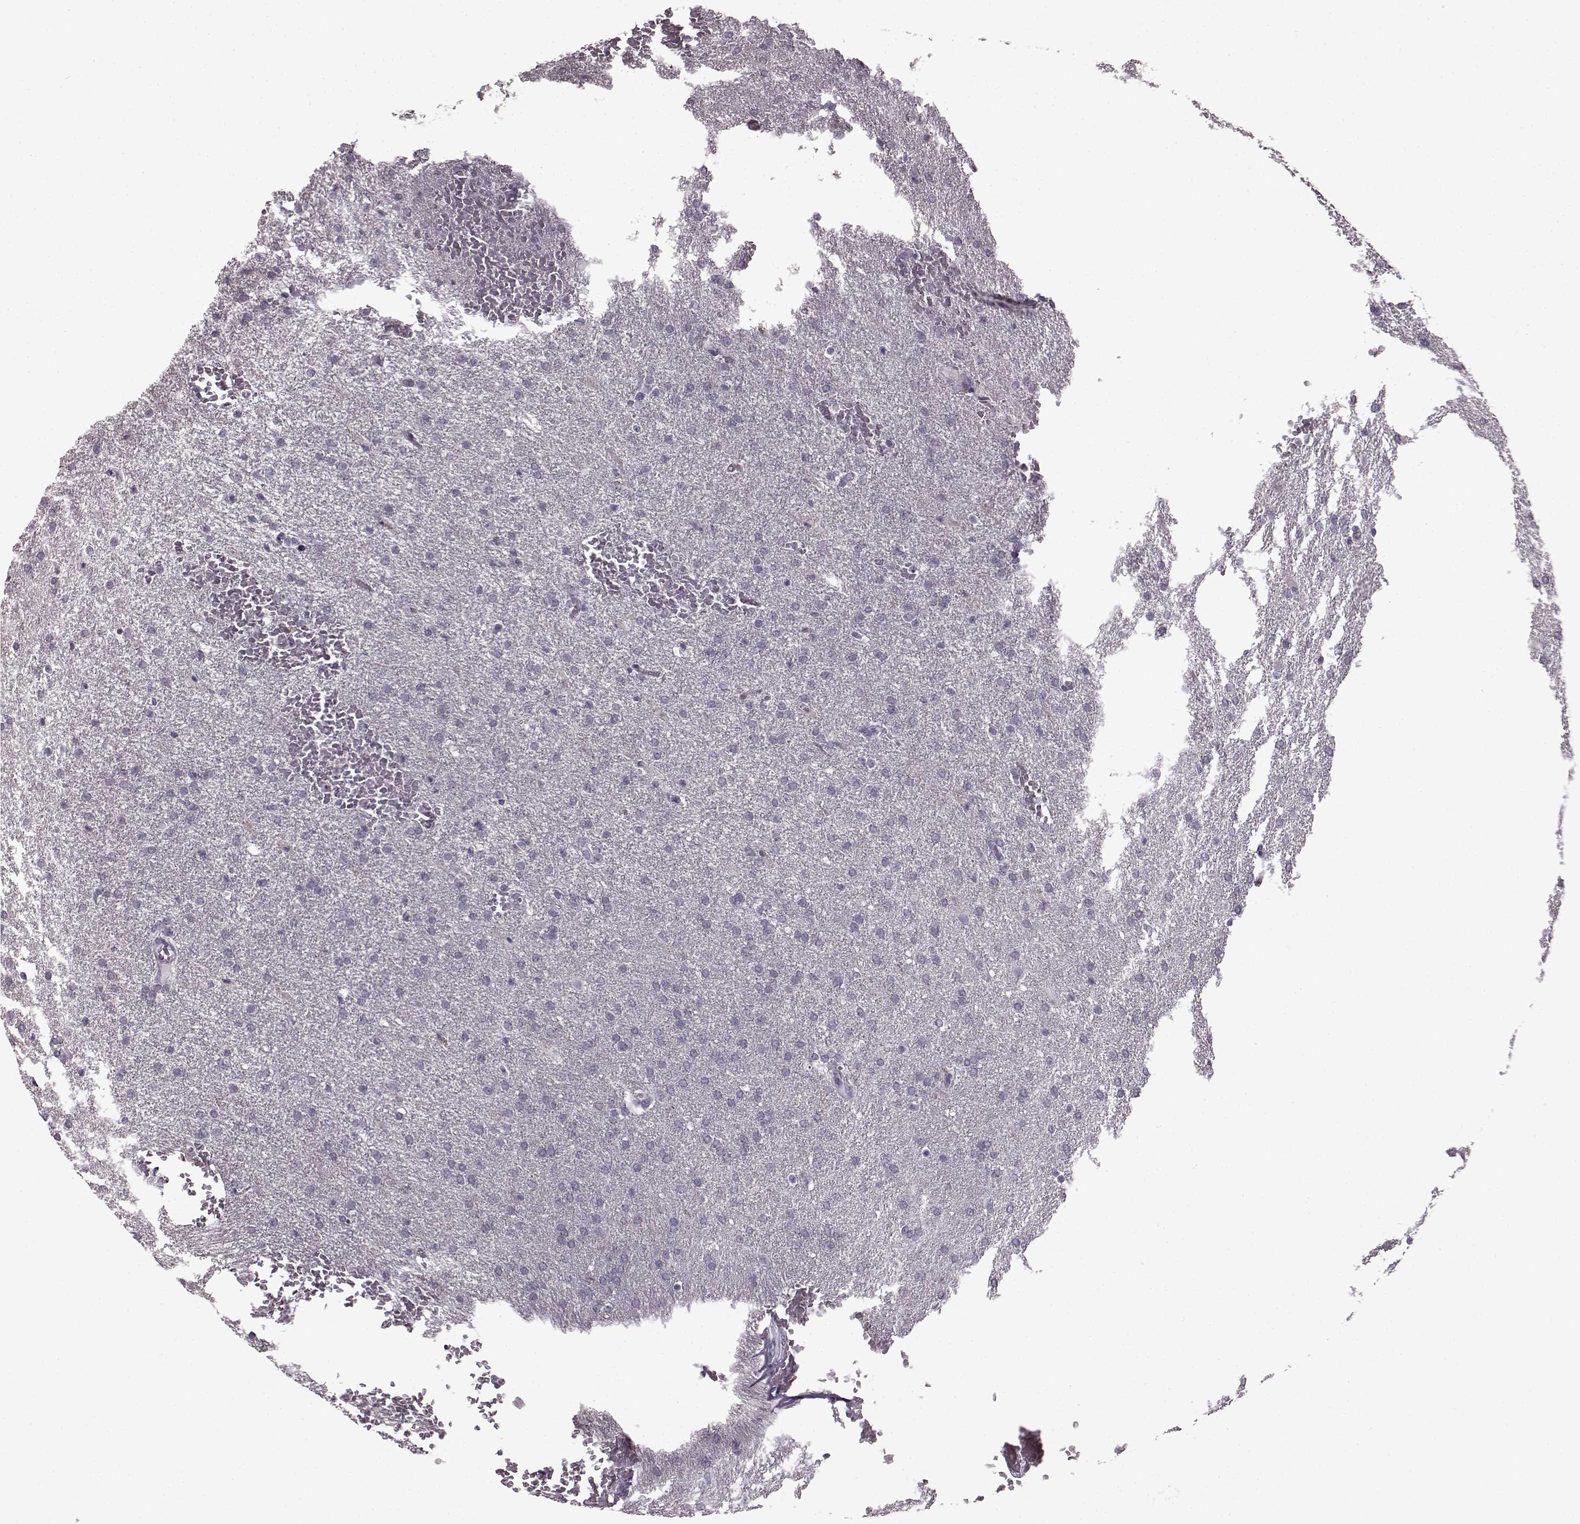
{"staining": {"intensity": "negative", "quantity": "none", "location": "none"}, "tissue": "glioma", "cell_type": "Tumor cells", "image_type": "cancer", "snomed": [{"axis": "morphology", "description": "Glioma, malignant, High grade"}, {"axis": "topography", "description": "Brain"}], "caption": "Immunohistochemistry (IHC) image of malignant high-grade glioma stained for a protein (brown), which reveals no positivity in tumor cells.", "gene": "LHB", "patient": {"sex": "male", "age": 68}}